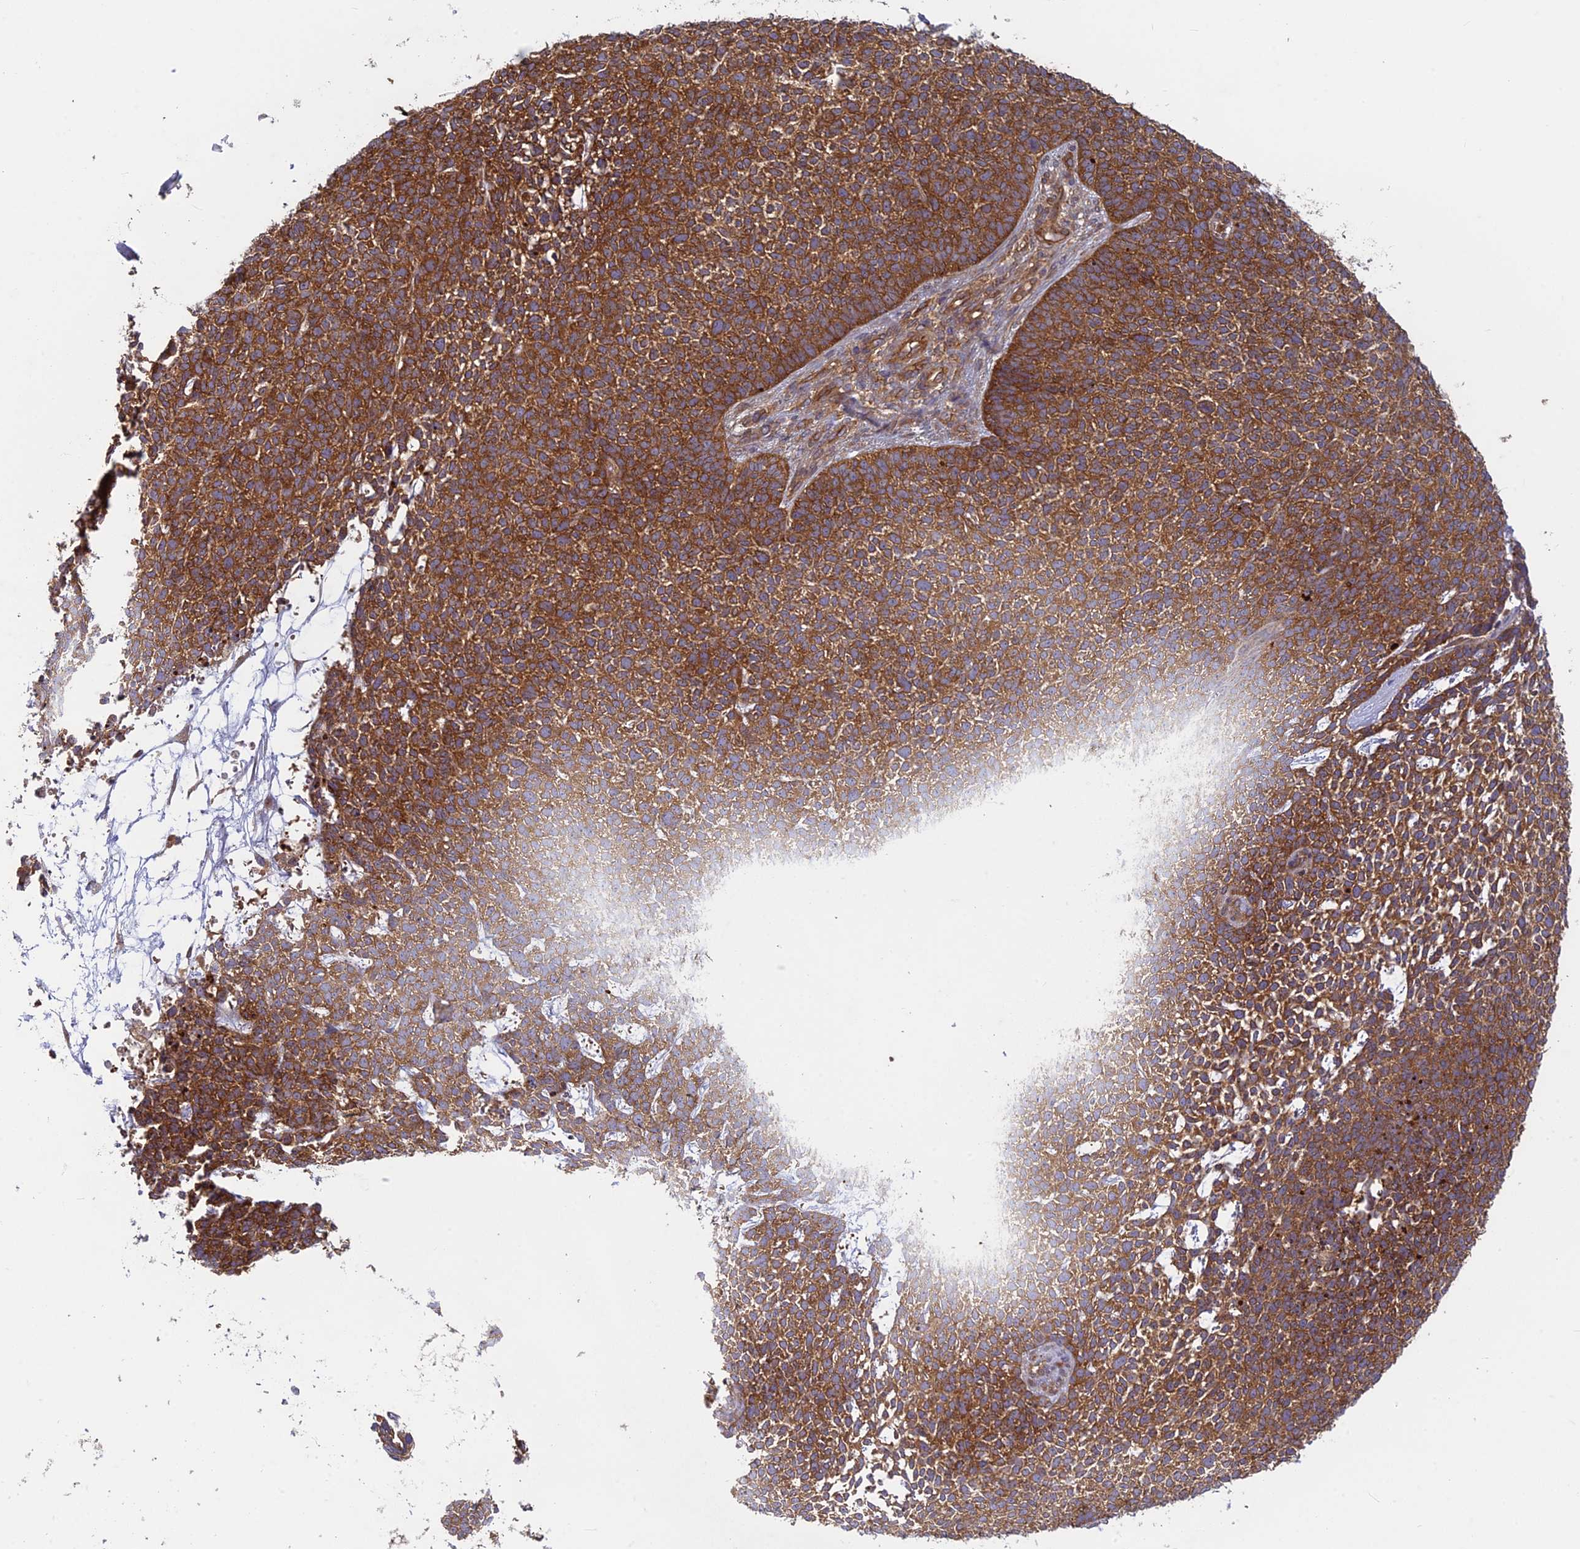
{"staining": {"intensity": "strong", "quantity": ">75%", "location": "cytoplasmic/membranous"}, "tissue": "skin cancer", "cell_type": "Tumor cells", "image_type": "cancer", "snomed": [{"axis": "morphology", "description": "Basal cell carcinoma"}, {"axis": "topography", "description": "Skin"}], "caption": "Immunohistochemistry (IHC) image of human skin cancer stained for a protein (brown), which shows high levels of strong cytoplasmic/membranous expression in approximately >75% of tumor cells.", "gene": "TCF25", "patient": {"sex": "female", "age": 84}}